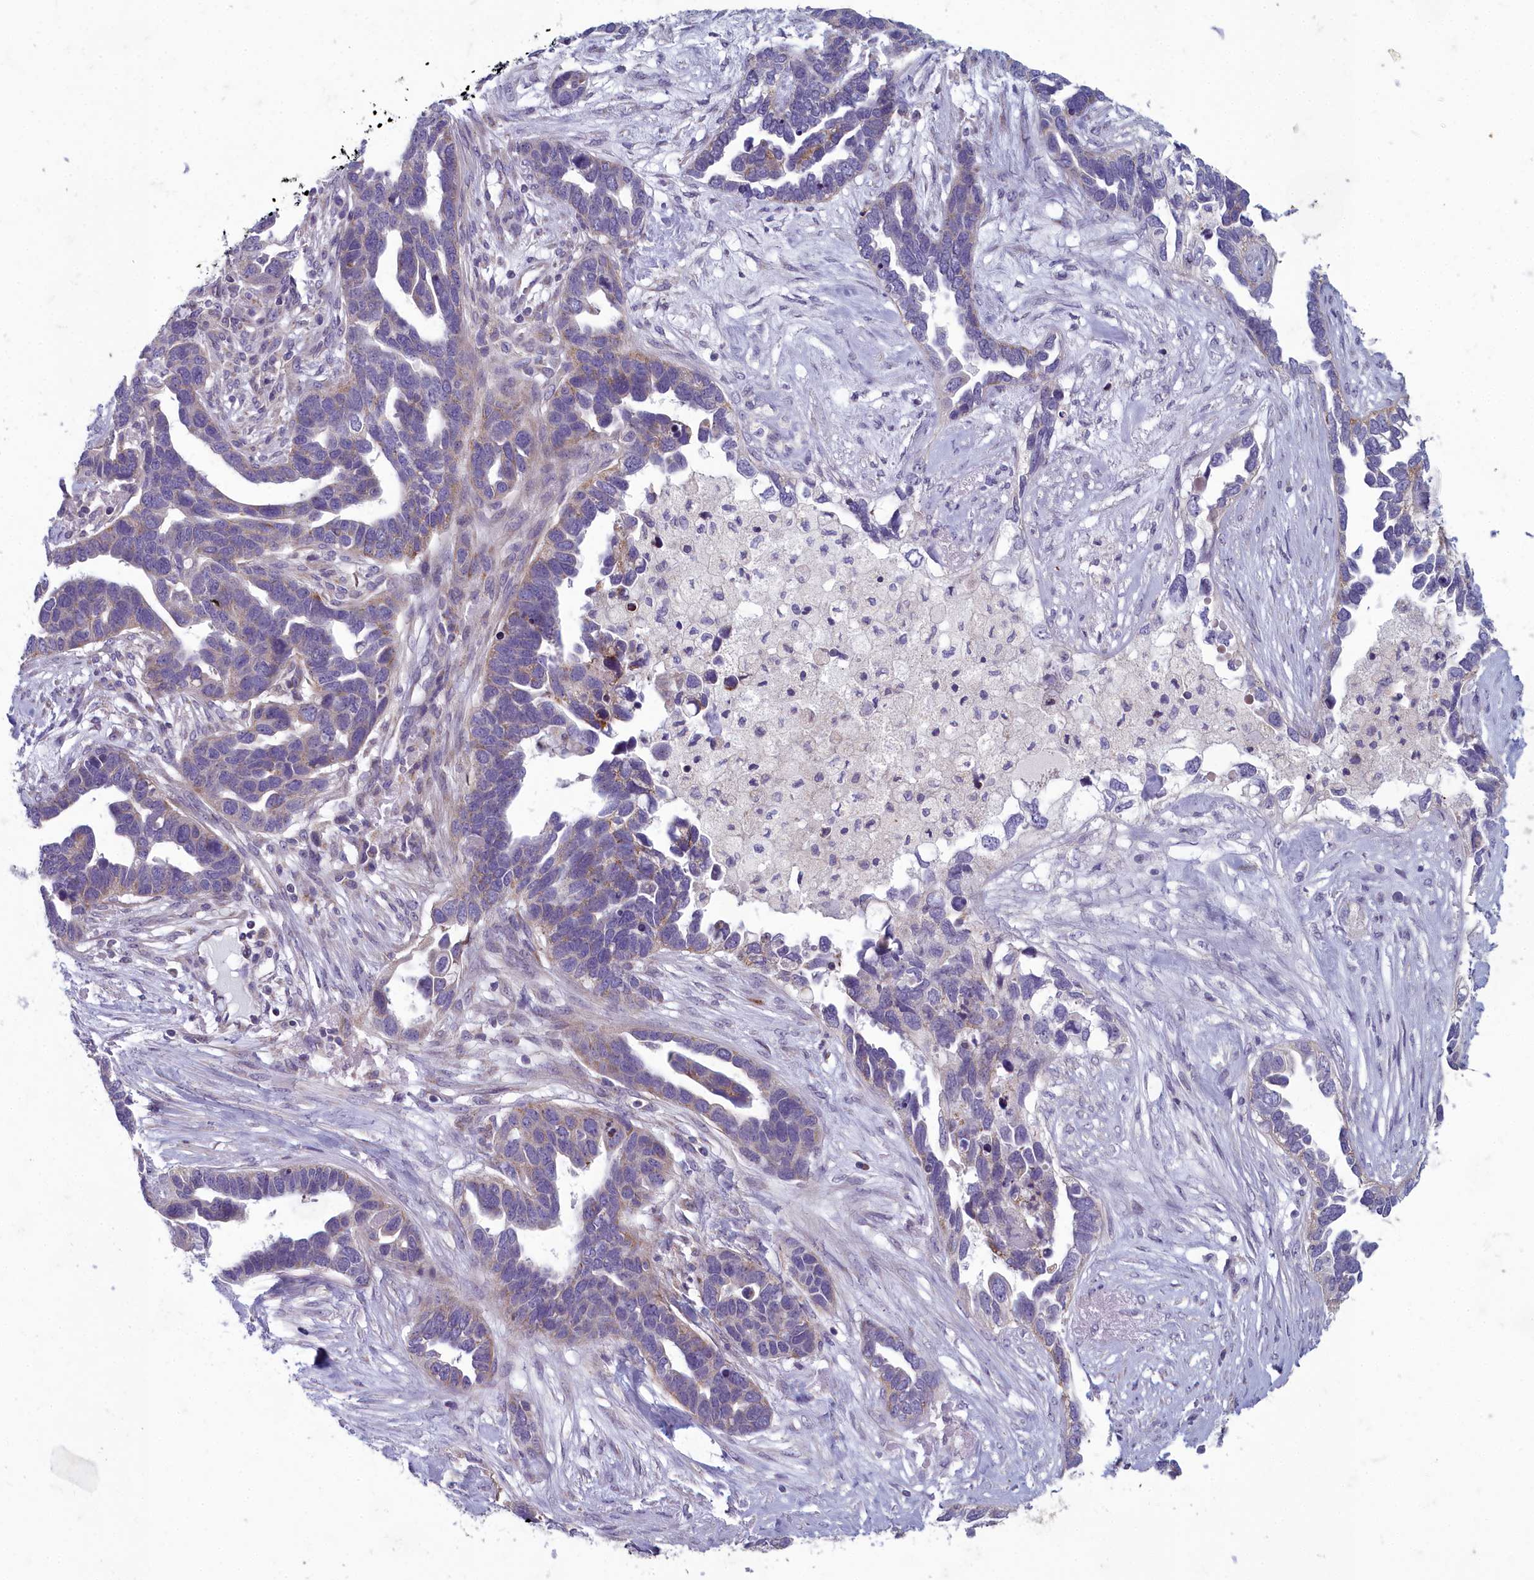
{"staining": {"intensity": "negative", "quantity": "none", "location": "none"}, "tissue": "ovarian cancer", "cell_type": "Tumor cells", "image_type": "cancer", "snomed": [{"axis": "morphology", "description": "Cystadenocarcinoma, serous, NOS"}, {"axis": "topography", "description": "Ovary"}], "caption": "Histopathology image shows no protein positivity in tumor cells of ovarian serous cystadenocarcinoma tissue.", "gene": "INSYN2A", "patient": {"sex": "female", "age": 54}}